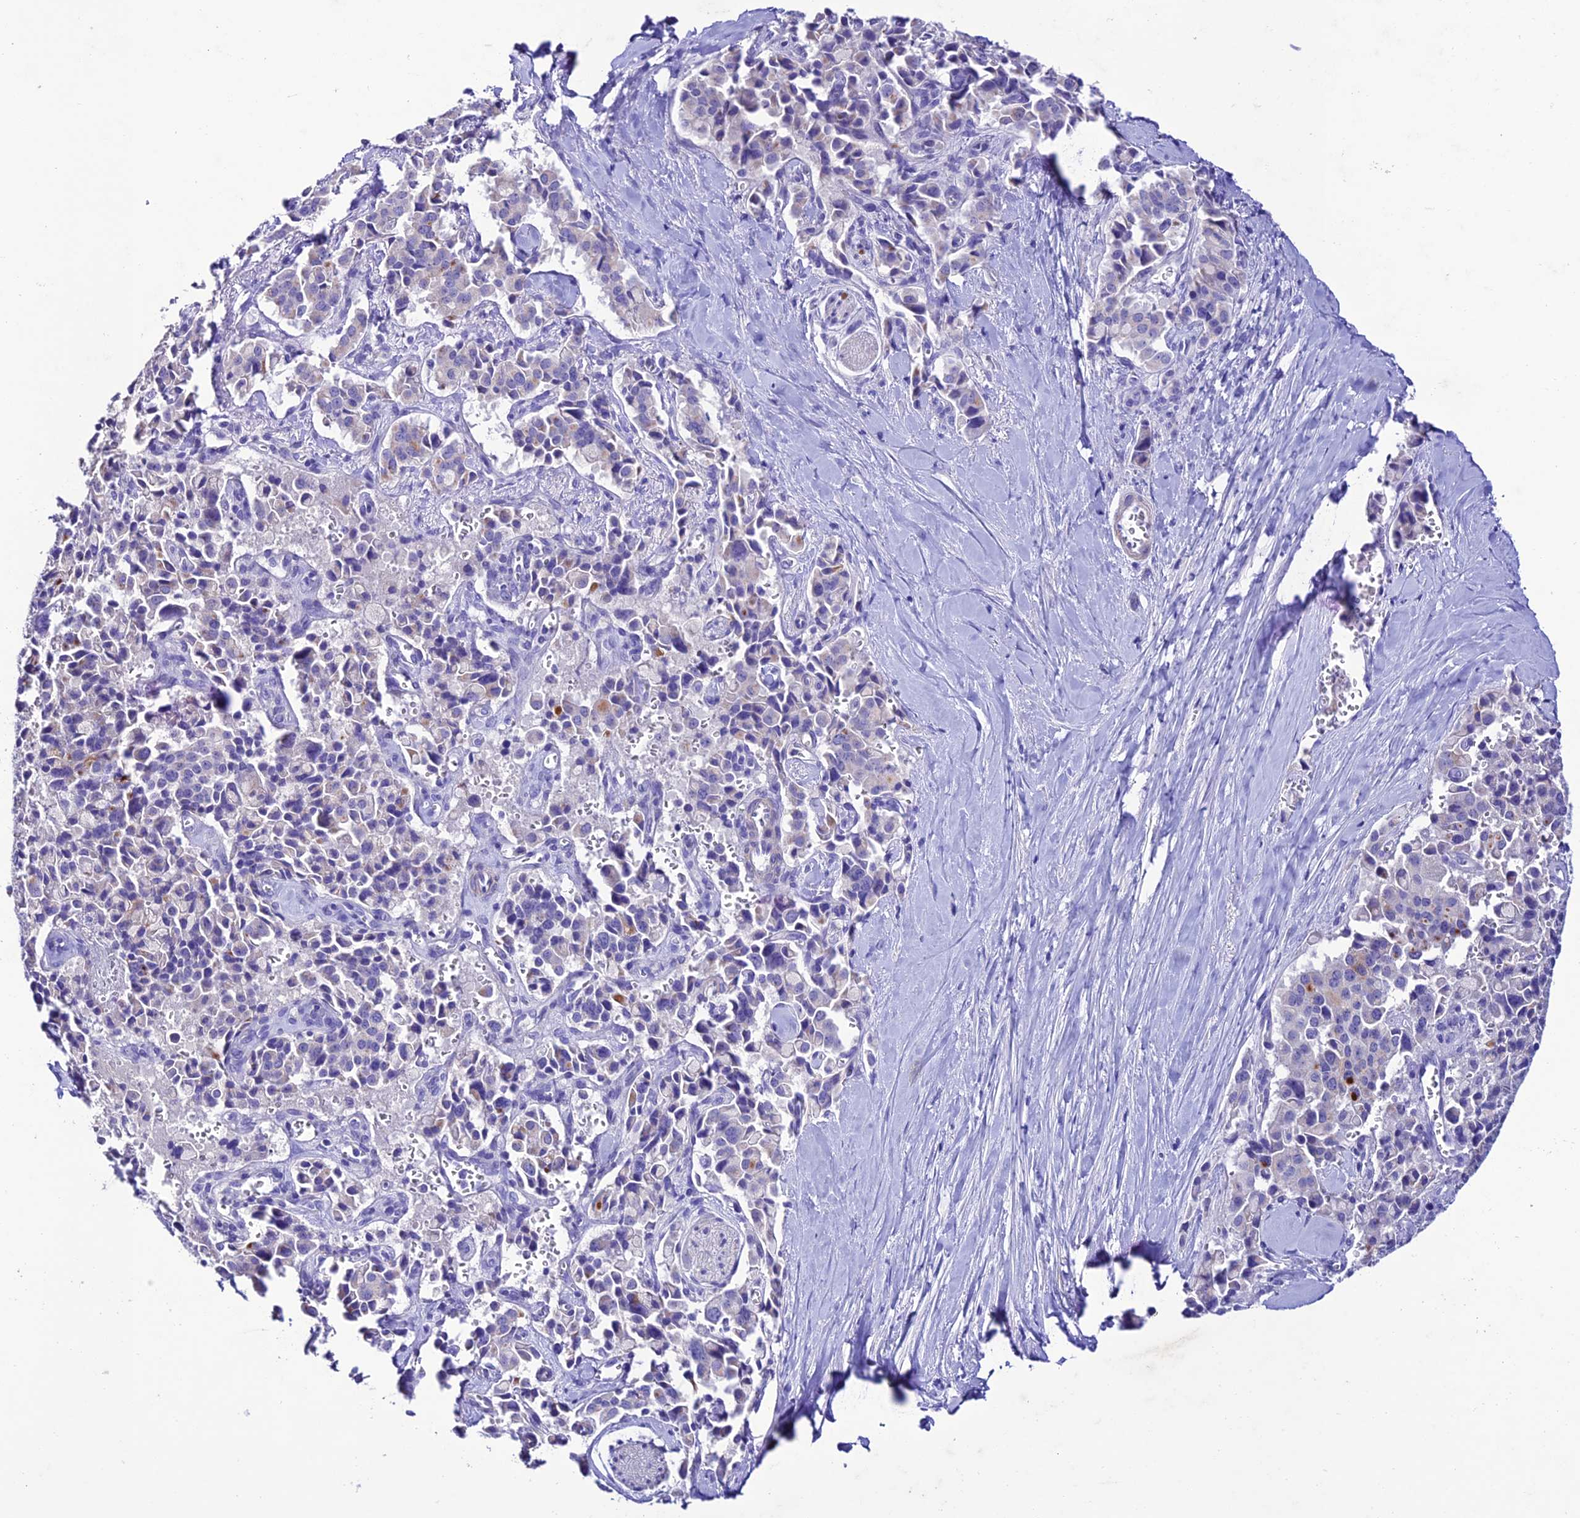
{"staining": {"intensity": "negative", "quantity": "none", "location": "none"}, "tissue": "pancreatic cancer", "cell_type": "Tumor cells", "image_type": "cancer", "snomed": [{"axis": "morphology", "description": "Adenocarcinoma, NOS"}, {"axis": "topography", "description": "Pancreas"}], "caption": "Immunohistochemistry micrograph of pancreatic adenocarcinoma stained for a protein (brown), which displays no staining in tumor cells. (DAB (3,3'-diaminobenzidine) immunohistochemistry, high magnification).", "gene": "NLRP6", "patient": {"sex": "male", "age": 65}}